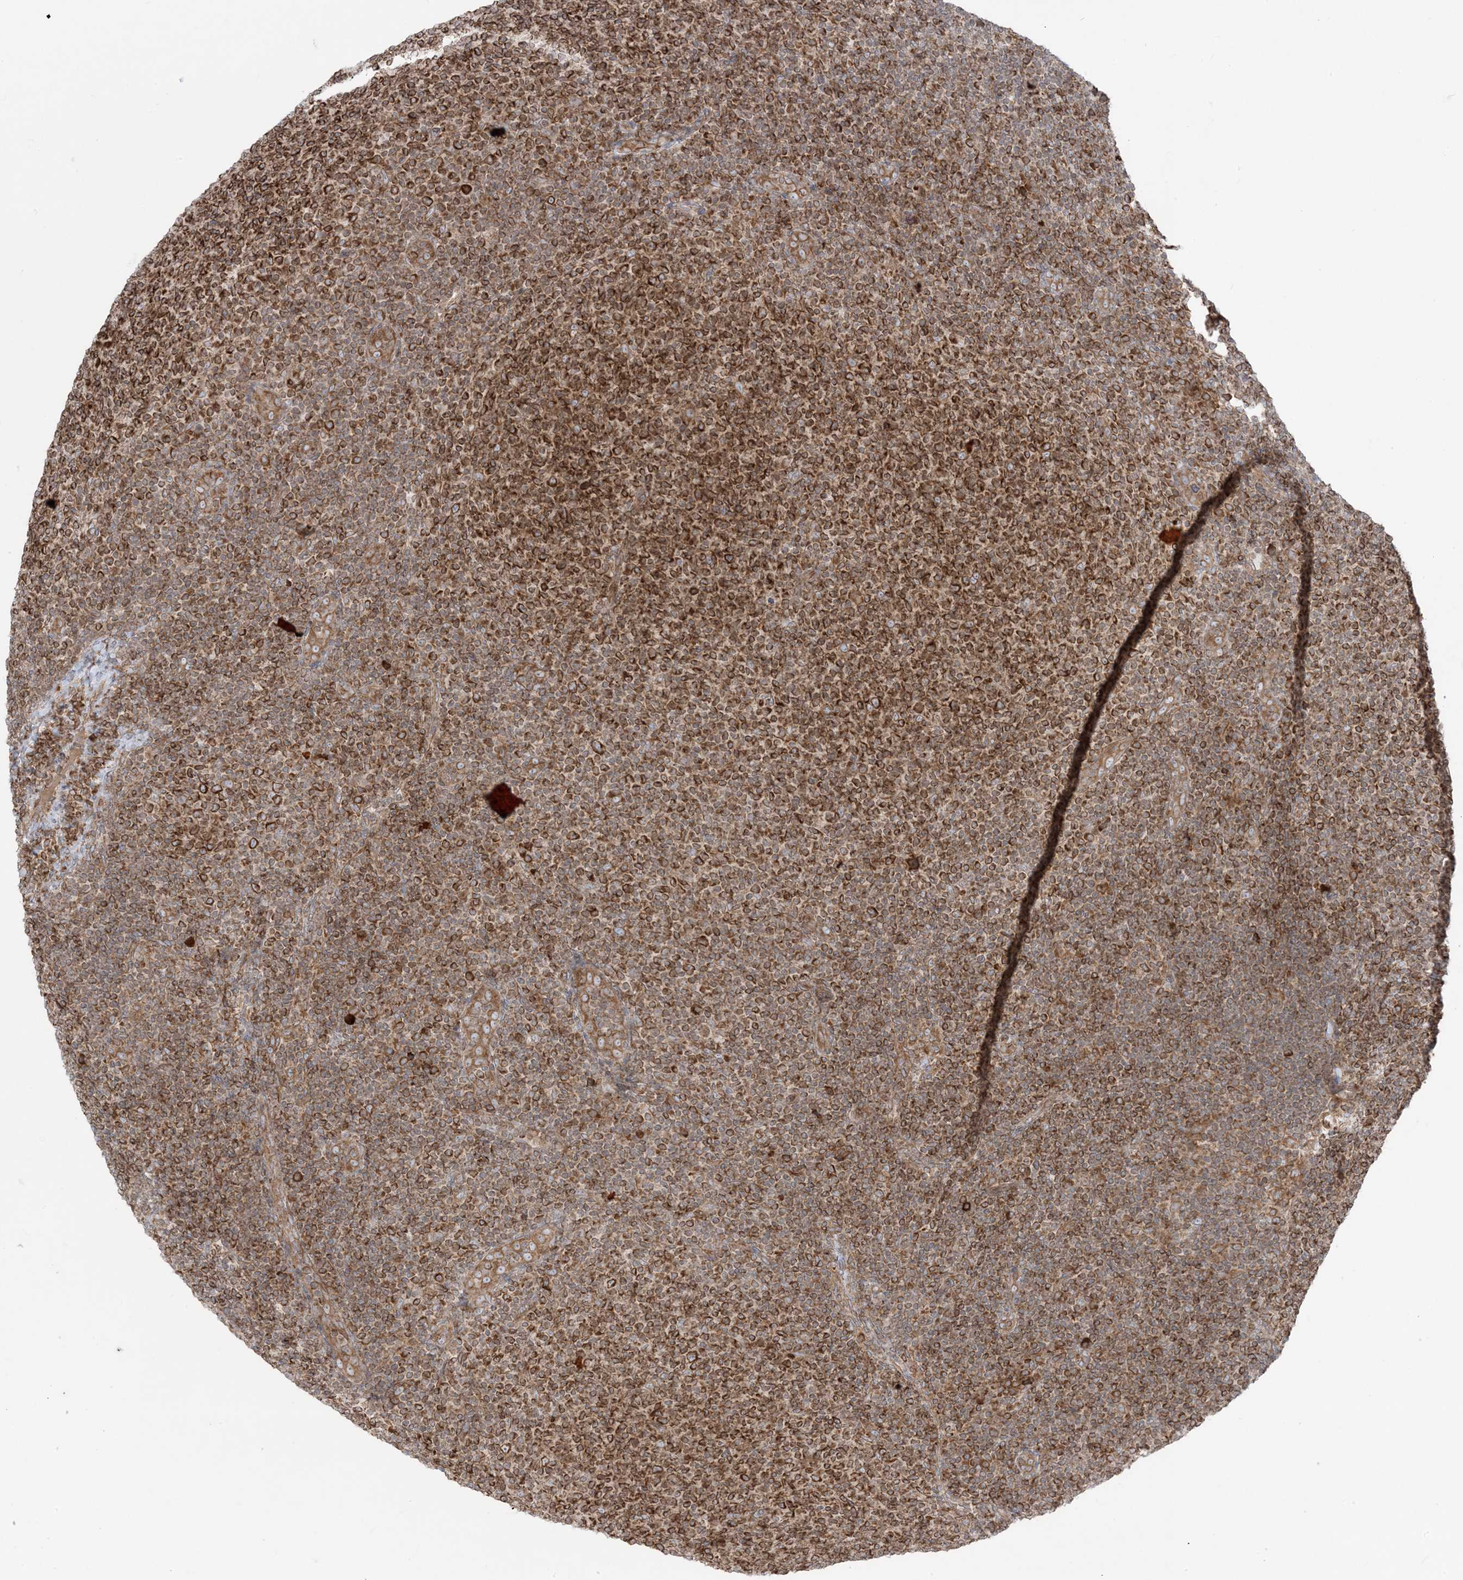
{"staining": {"intensity": "moderate", "quantity": ">75%", "location": "cytoplasmic/membranous"}, "tissue": "lymphoma", "cell_type": "Tumor cells", "image_type": "cancer", "snomed": [{"axis": "morphology", "description": "Malignant lymphoma, non-Hodgkin's type, Low grade"}, {"axis": "topography", "description": "Lymph node"}], "caption": "A brown stain labels moderate cytoplasmic/membranous expression of a protein in low-grade malignant lymphoma, non-Hodgkin's type tumor cells.", "gene": "UBXN4", "patient": {"sex": "male", "age": 66}}